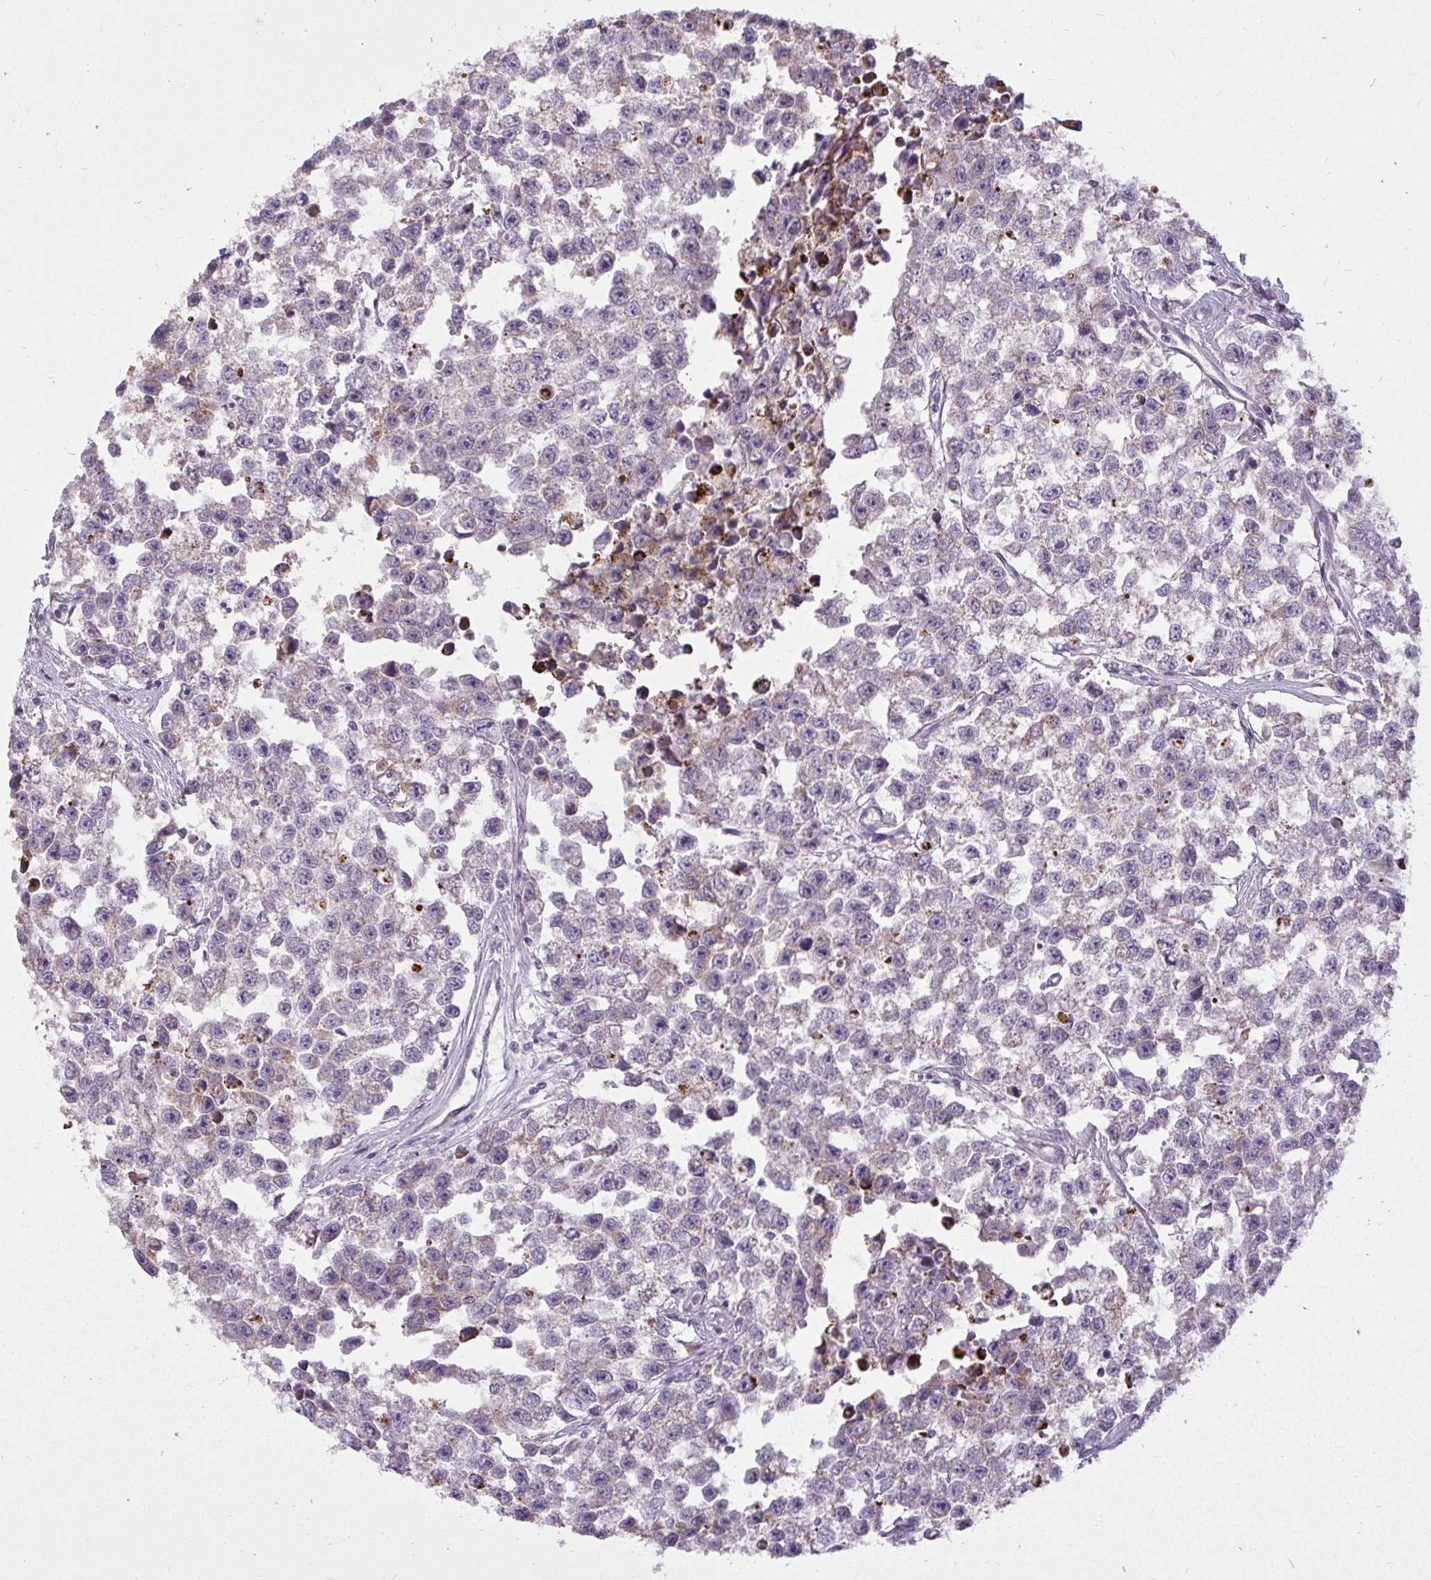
{"staining": {"intensity": "weak", "quantity": "25%-75%", "location": "cytoplasmic/membranous"}, "tissue": "testis cancer", "cell_type": "Tumor cells", "image_type": "cancer", "snomed": [{"axis": "morphology", "description": "Seminoma, NOS"}, {"axis": "topography", "description": "Testis"}], "caption": "An immunohistochemistry (IHC) photomicrograph of neoplastic tissue is shown. Protein staining in brown labels weak cytoplasmic/membranous positivity in seminoma (testis) within tumor cells.", "gene": "STRIP1", "patient": {"sex": "male", "age": 26}}